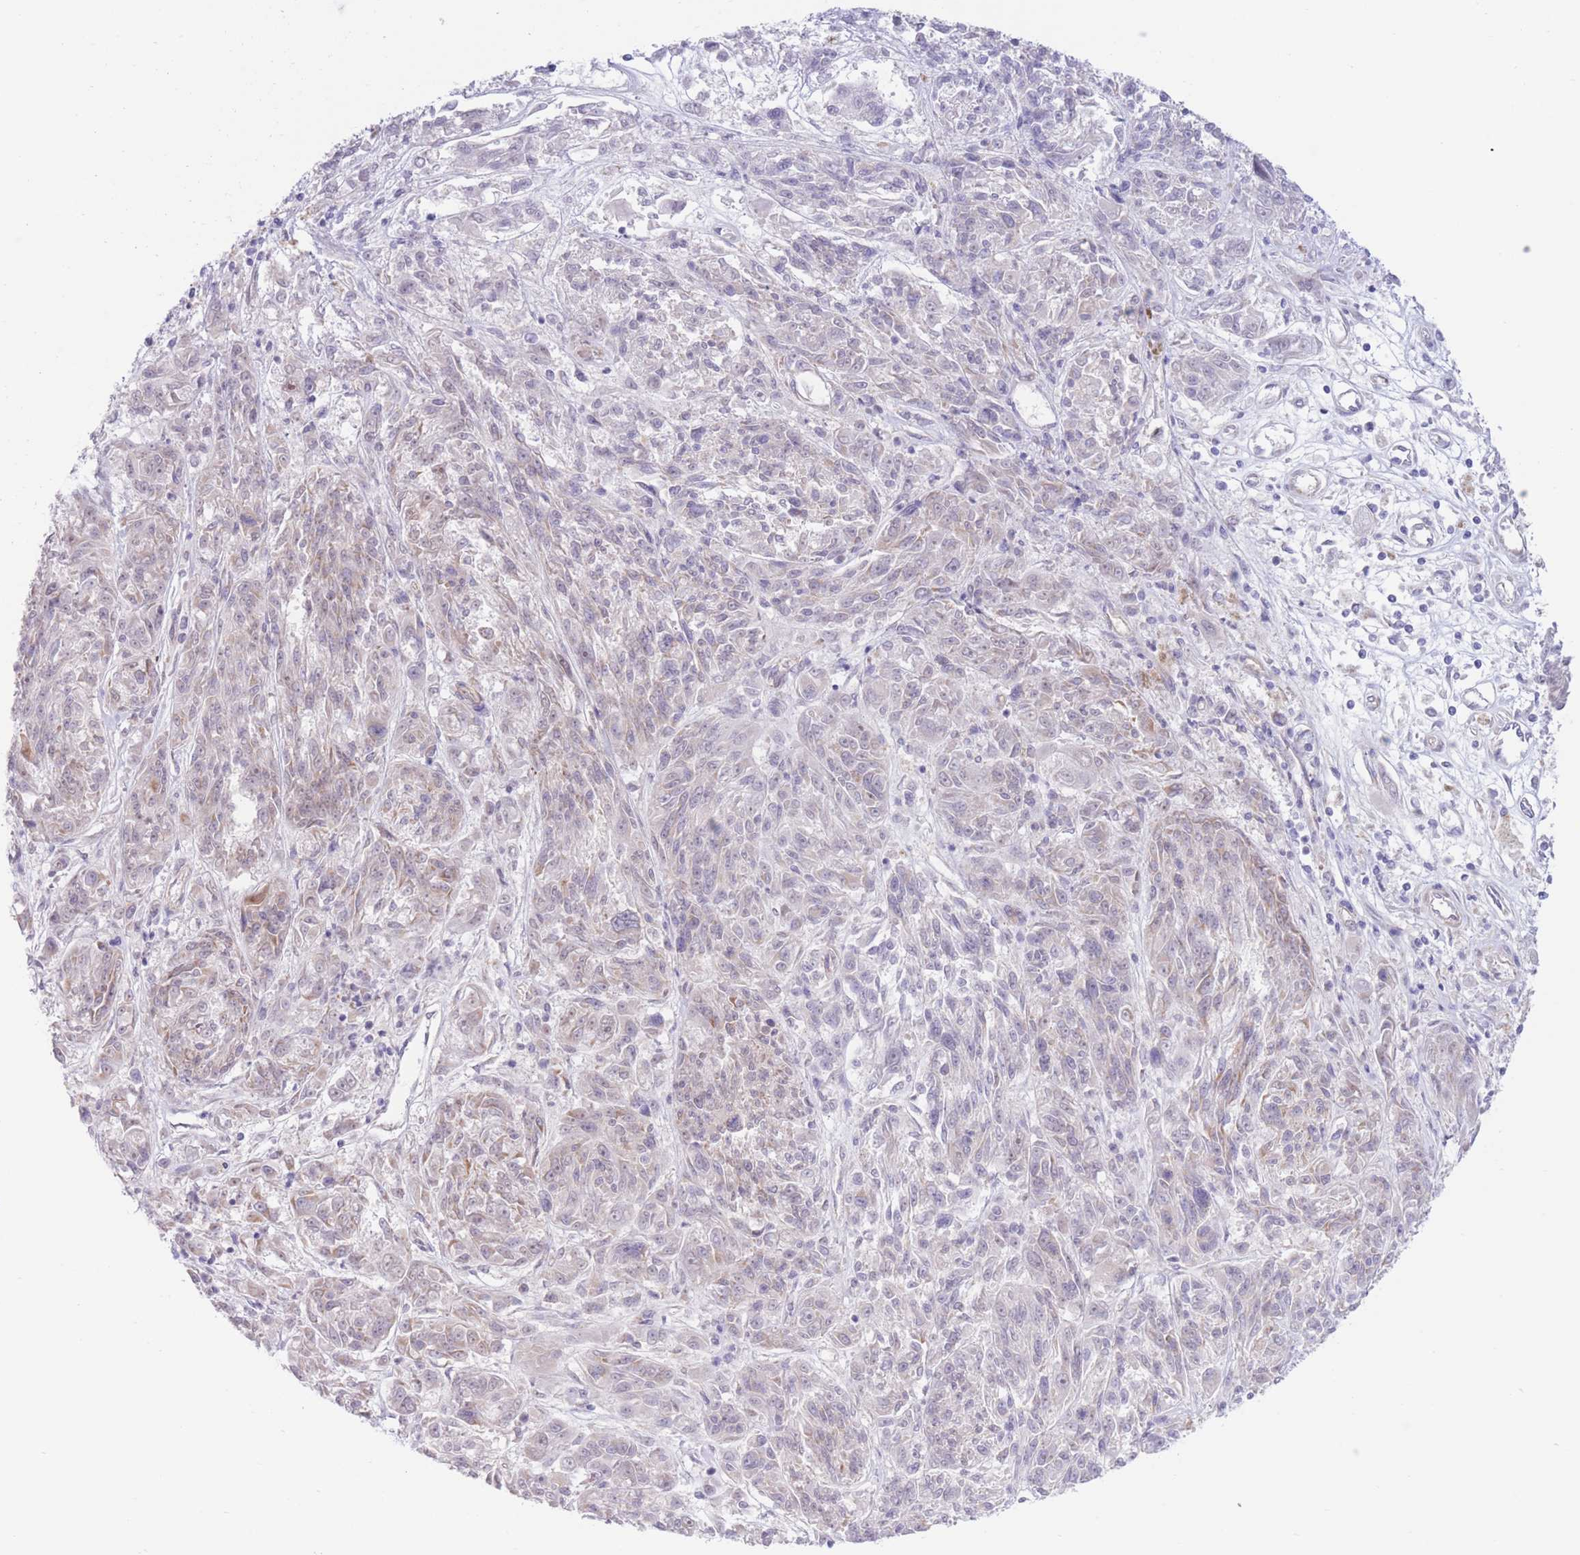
{"staining": {"intensity": "moderate", "quantity": "25%-75%", "location": "cytoplasmic/membranous"}, "tissue": "melanoma", "cell_type": "Tumor cells", "image_type": "cancer", "snomed": [{"axis": "morphology", "description": "Malignant melanoma, NOS"}, {"axis": "topography", "description": "Skin"}], "caption": "Immunohistochemistry of melanoma exhibits medium levels of moderate cytoplasmic/membranous staining in approximately 25%-75% of tumor cells.", "gene": "MRPS31", "patient": {"sex": "male", "age": 53}}